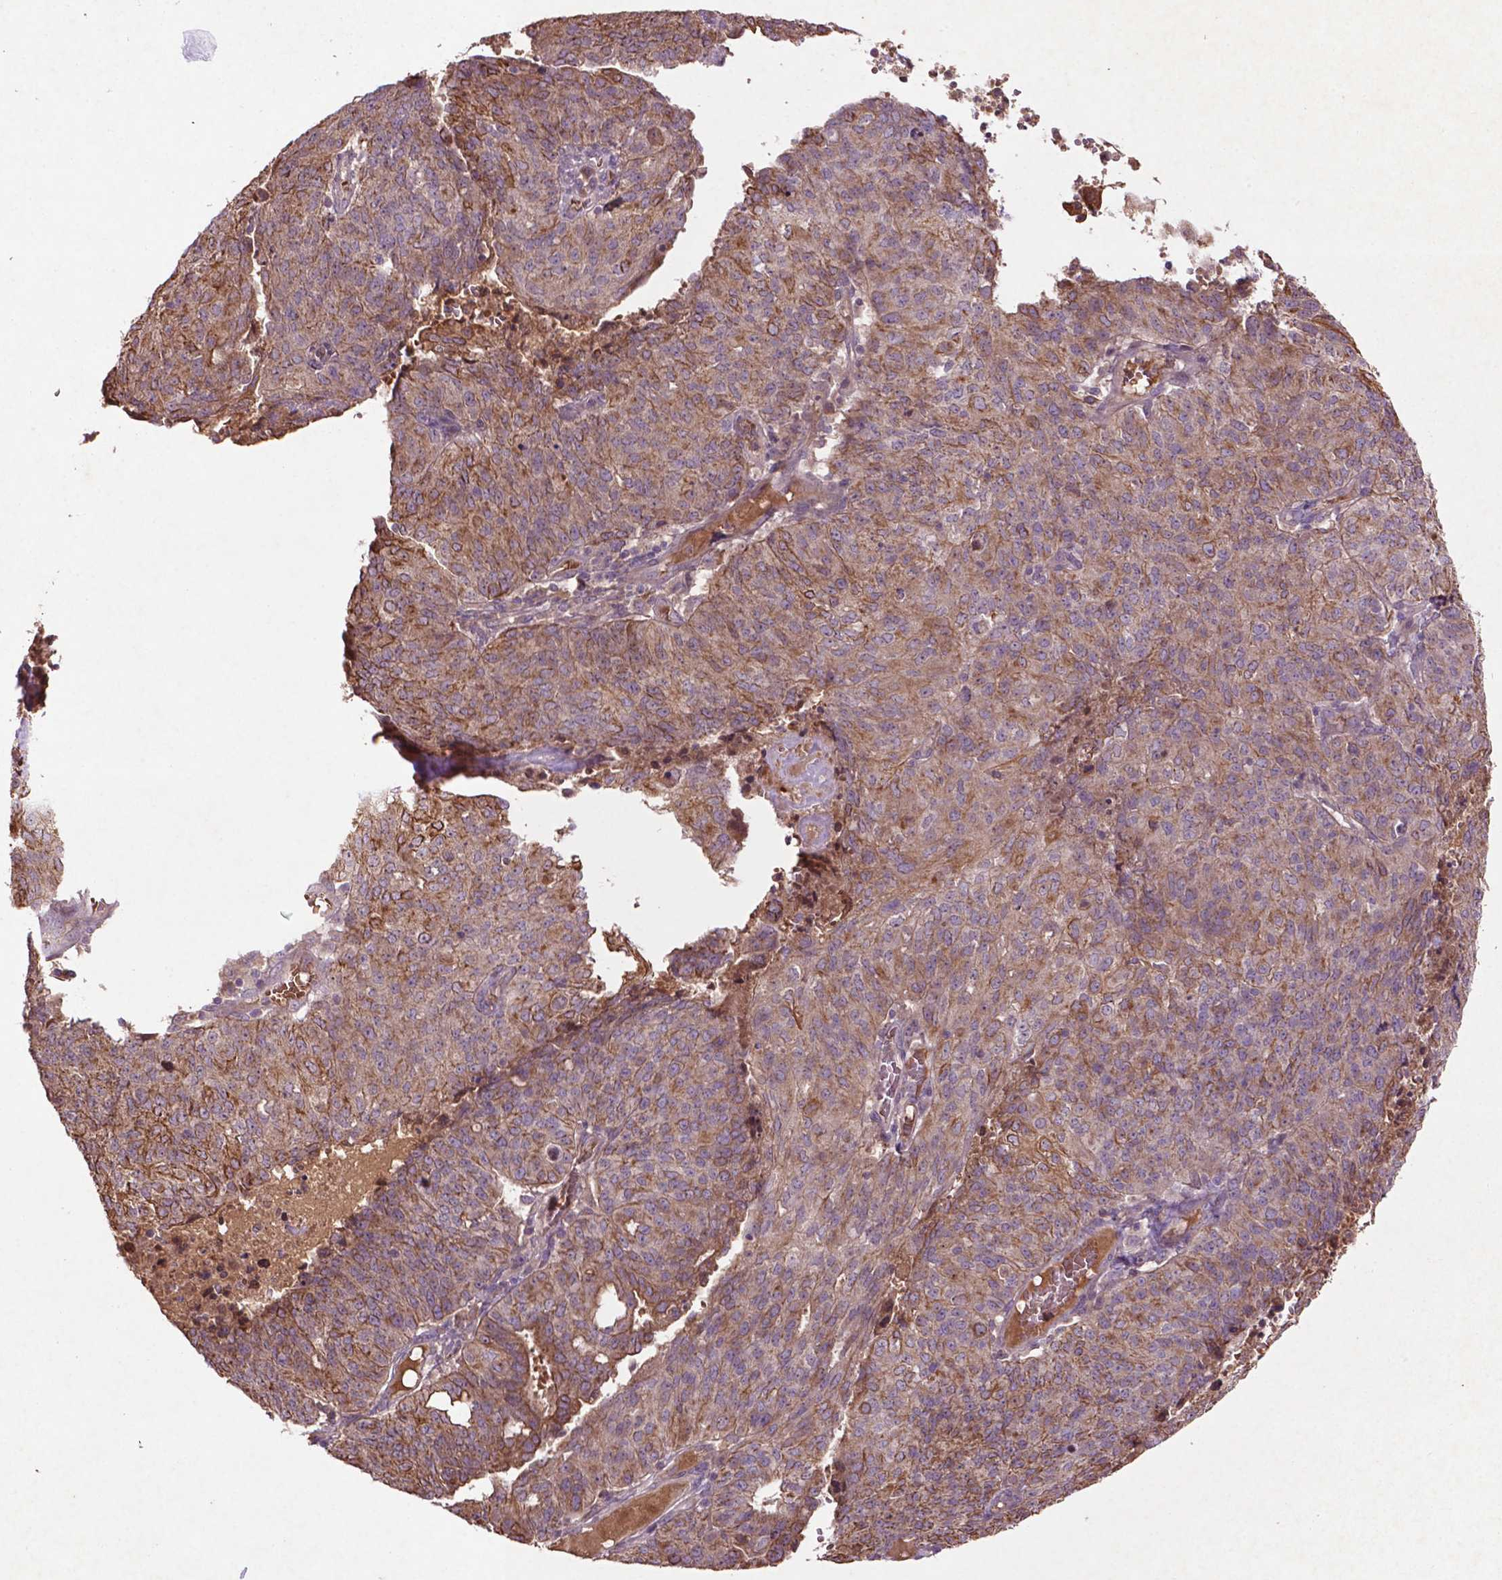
{"staining": {"intensity": "moderate", "quantity": ">75%", "location": "cytoplasmic/membranous"}, "tissue": "endometrial cancer", "cell_type": "Tumor cells", "image_type": "cancer", "snomed": [{"axis": "morphology", "description": "Adenocarcinoma, NOS"}, {"axis": "topography", "description": "Endometrium"}], "caption": "This micrograph shows immunohistochemistry staining of endometrial adenocarcinoma, with medium moderate cytoplasmic/membranous positivity in about >75% of tumor cells.", "gene": "COQ2", "patient": {"sex": "female", "age": 82}}